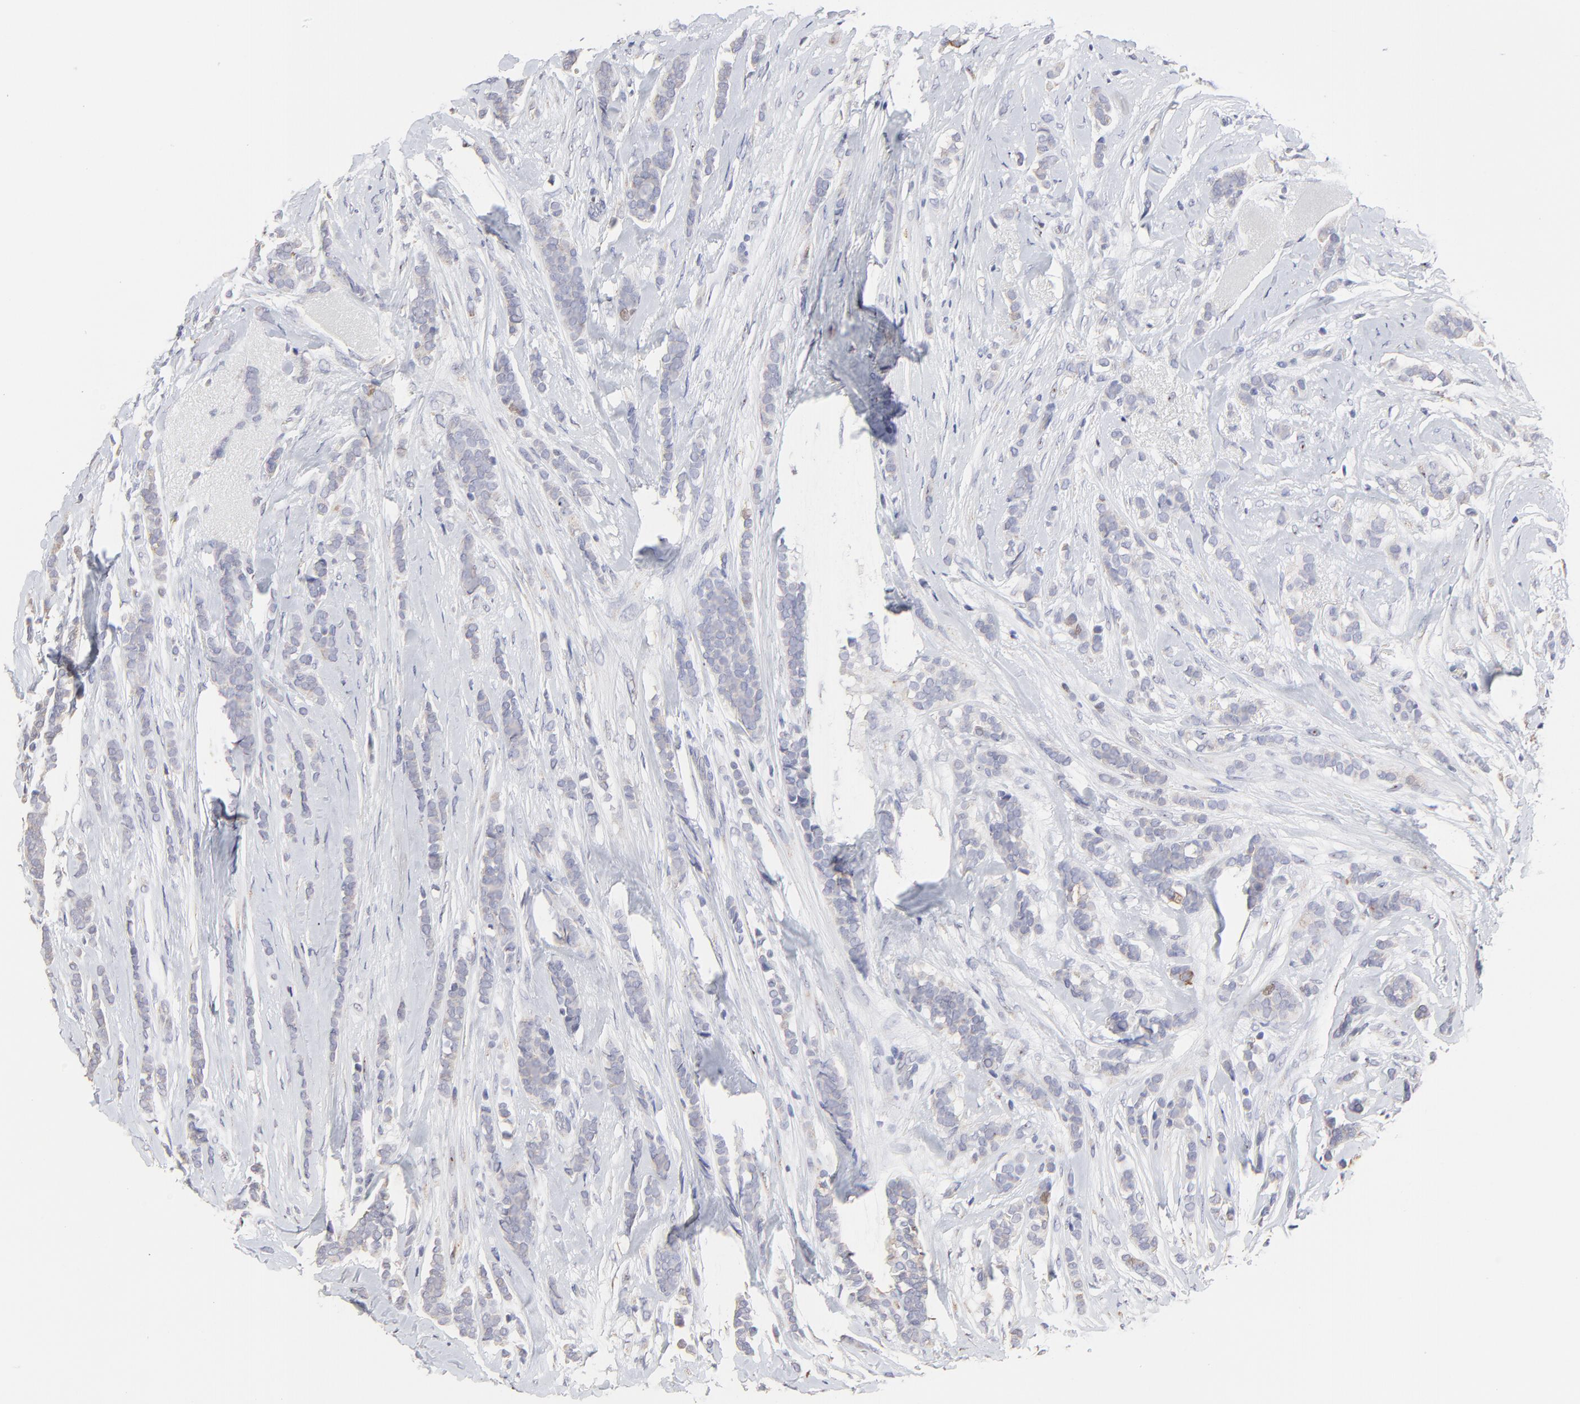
{"staining": {"intensity": "negative", "quantity": "none", "location": "none"}, "tissue": "breast cancer", "cell_type": "Tumor cells", "image_type": "cancer", "snomed": [{"axis": "morphology", "description": "Lobular carcinoma"}, {"axis": "topography", "description": "Breast"}], "caption": "Tumor cells are negative for brown protein staining in lobular carcinoma (breast).", "gene": "NCAPH", "patient": {"sex": "female", "age": 56}}